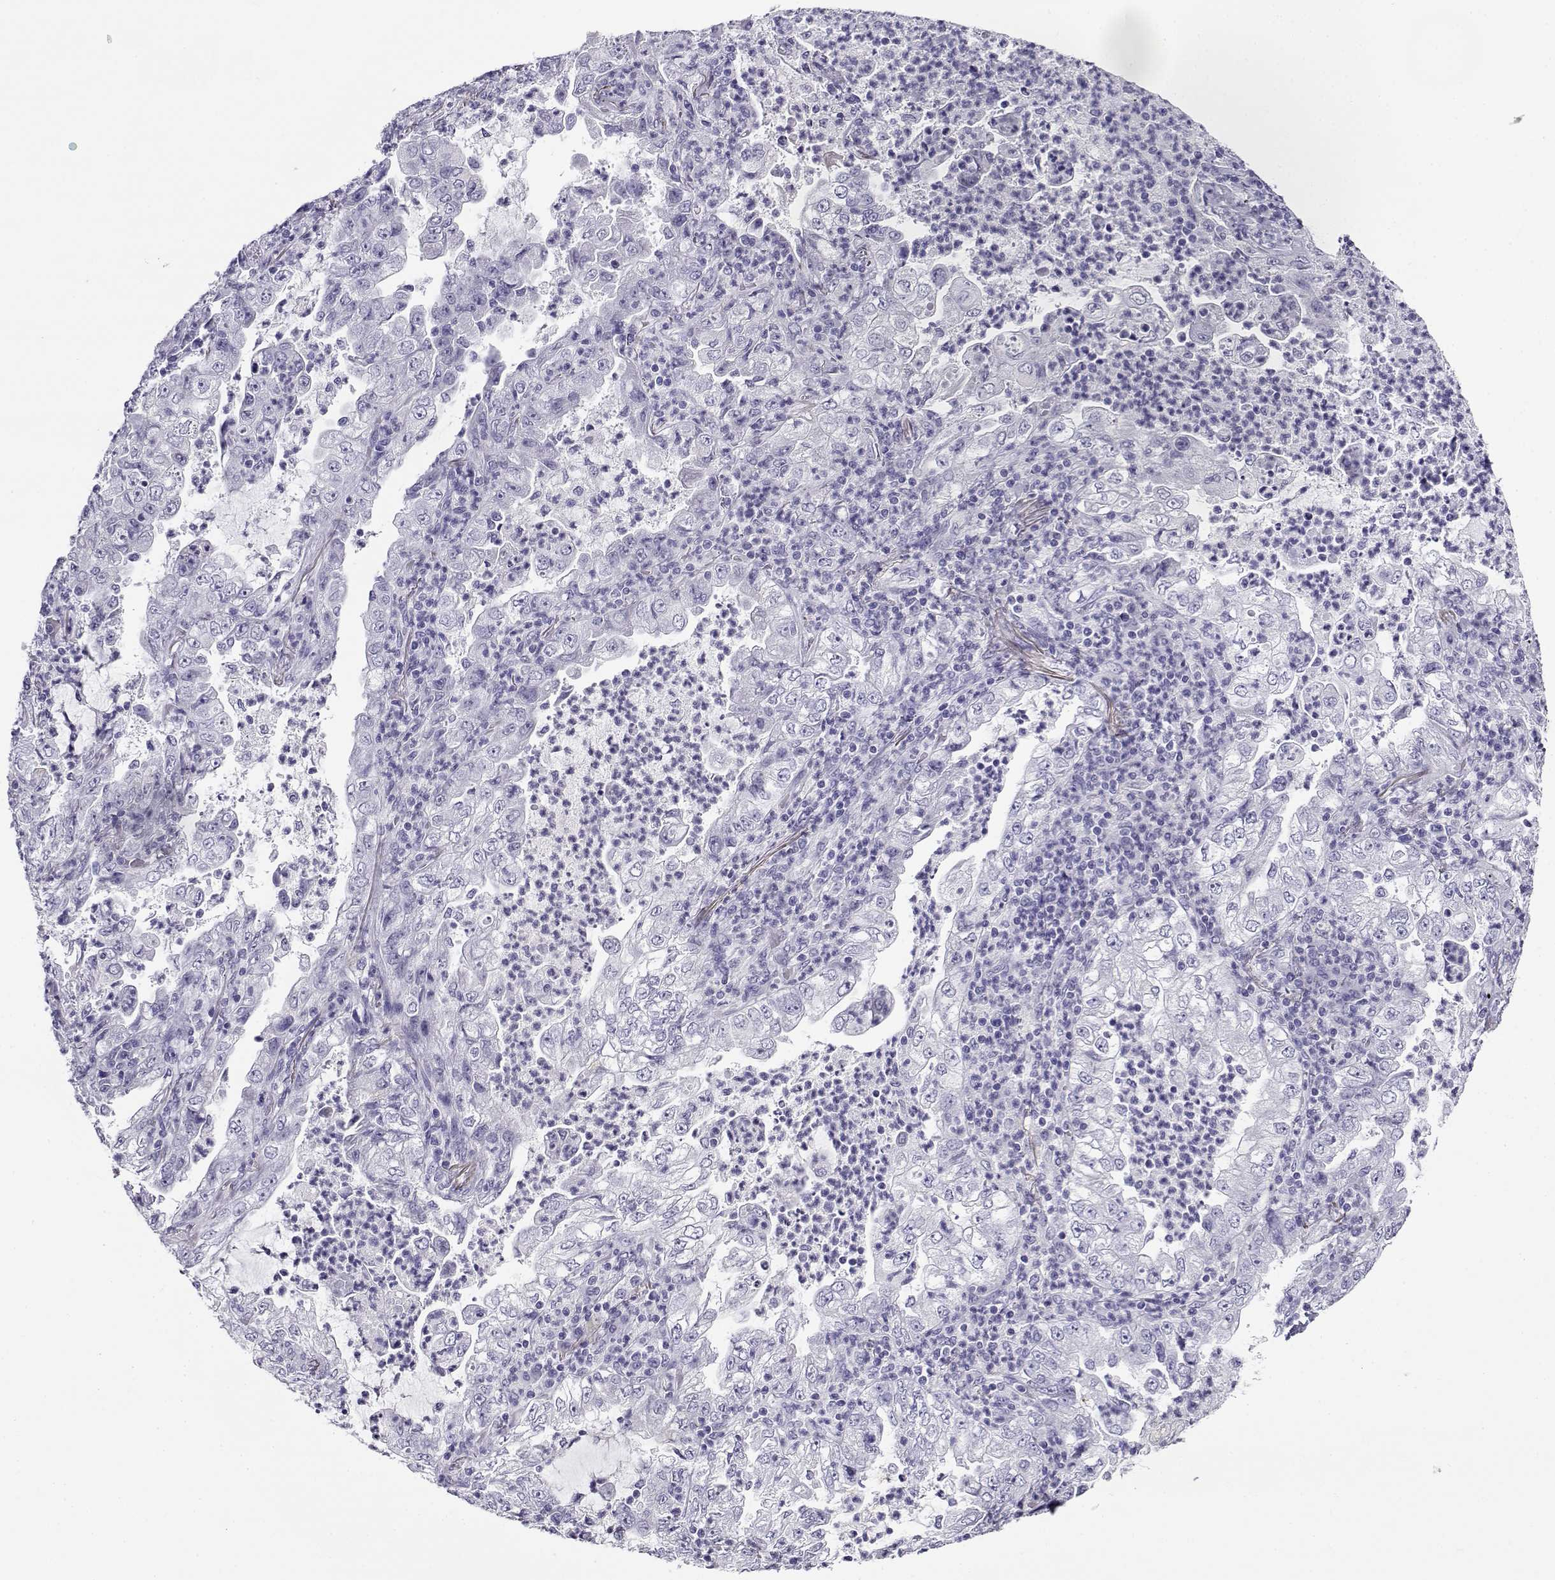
{"staining": {"intensity": "negative", "quantity": "none", "location": "none"}, "tissue": "lung cancer", "cell_type": "Tumor cells", "image_type": "cancer", "snomed": [{"axis": "morphology", "description": "Adenocarcinoma, NOS"}, {"axis": "topography", "description": "Lung"}], "caption": "Lung adenocarcinoma was stained to show a protein in brown. There is no significant positivity in tumor cells.", "gene": "CABS1", "patient": {"sex": "female", "age": 73}}